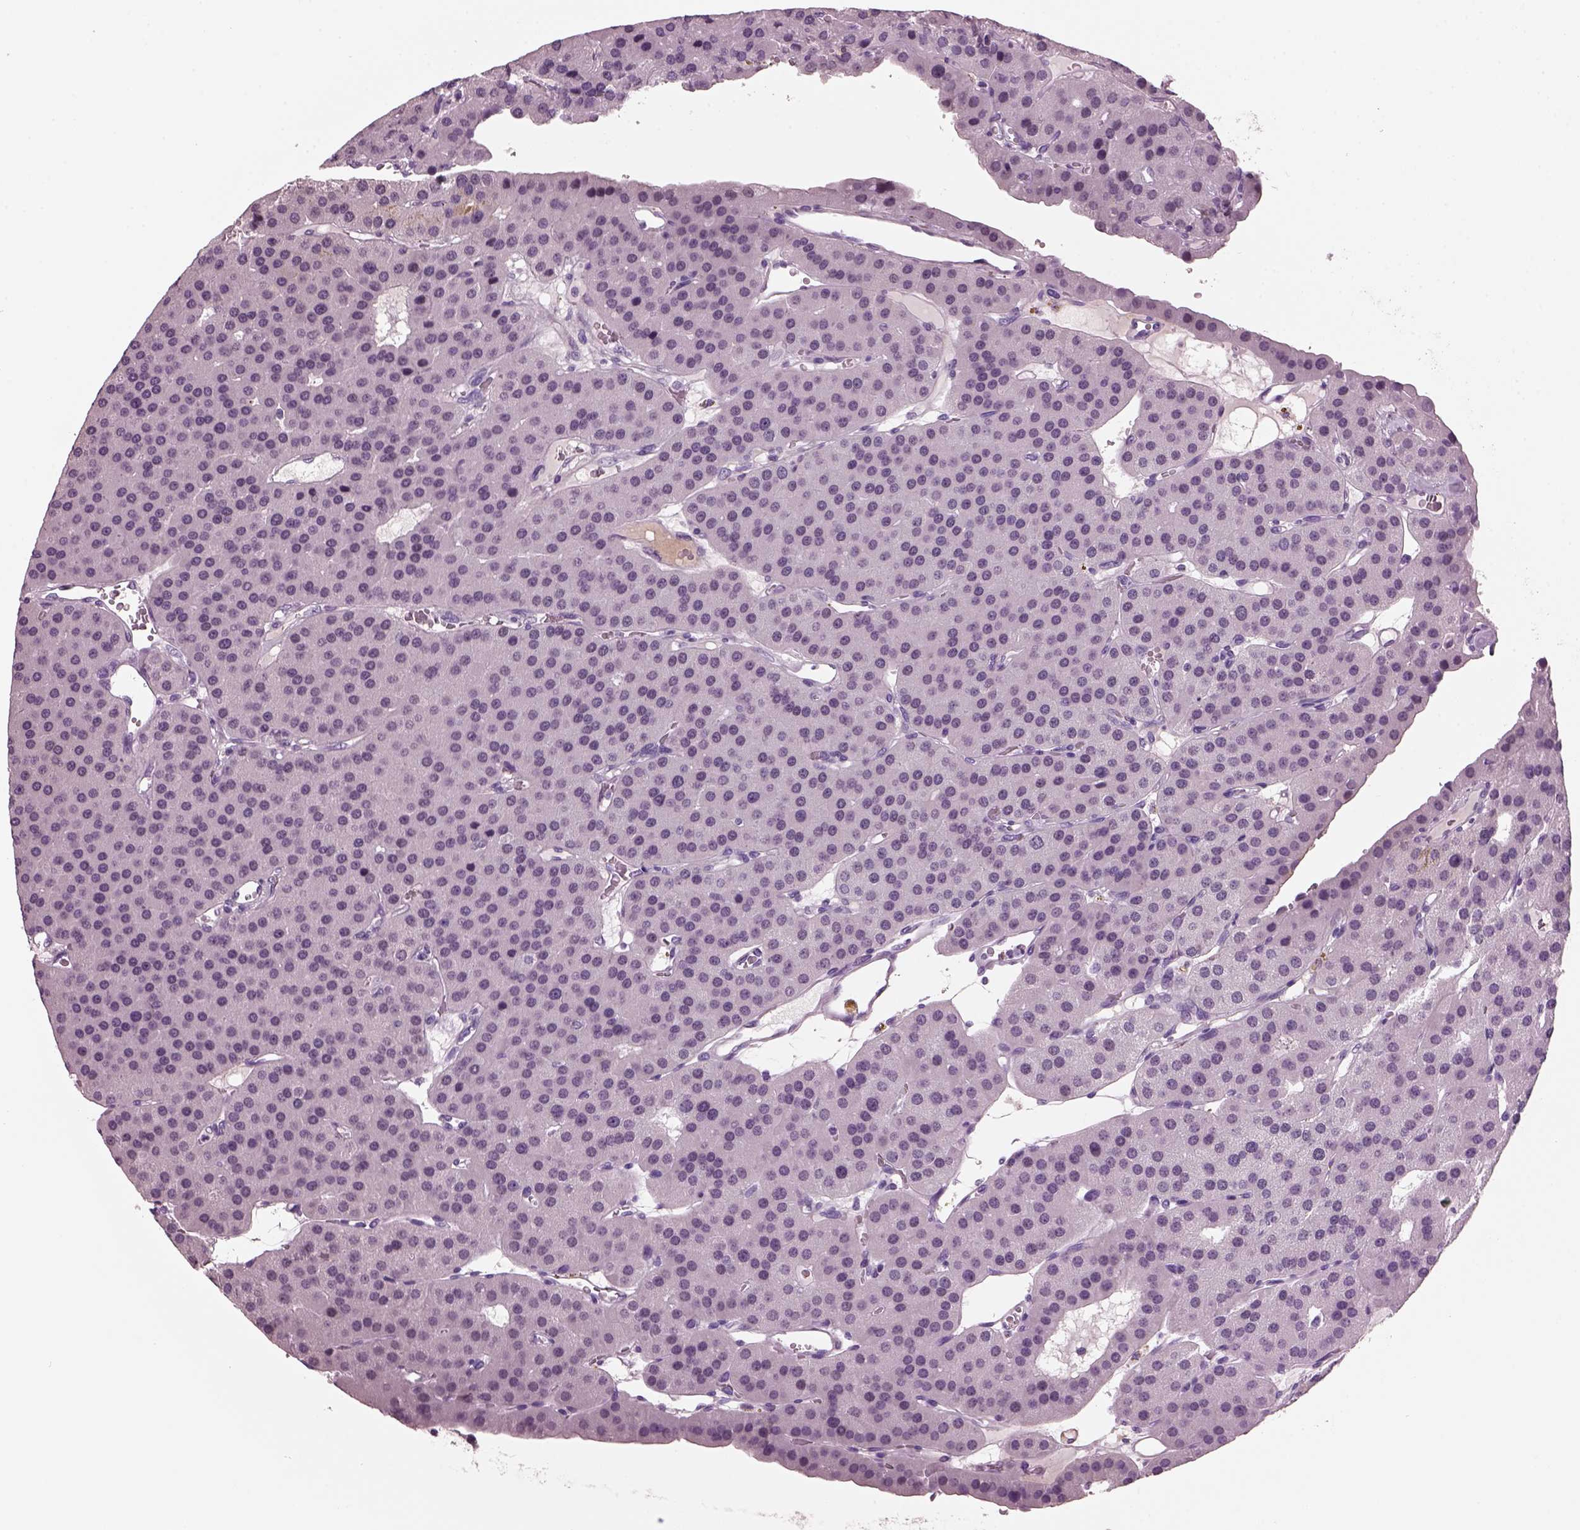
{"staining": {"intensity": "negative", "quantity": "none", "location": "none"}, "tissue": "parathyroid gland", "cell_type": "Glandular cells", "image_type": "normal", "snomed": [{"axis": "morphology", "description": "Normal tissue, NOS"}, {"axis": "morphology", "description": "Adenoma, NOS"}, {"axis": "topography", "description": "Parathyroid gland"}], "caption": "This is an immunohistochemistry histopathology image of benign human parathyroid gland. There is no expression in glandular cells.", "gene": "KRTAP3", "patient": {"sex": "female", "age": 86}}